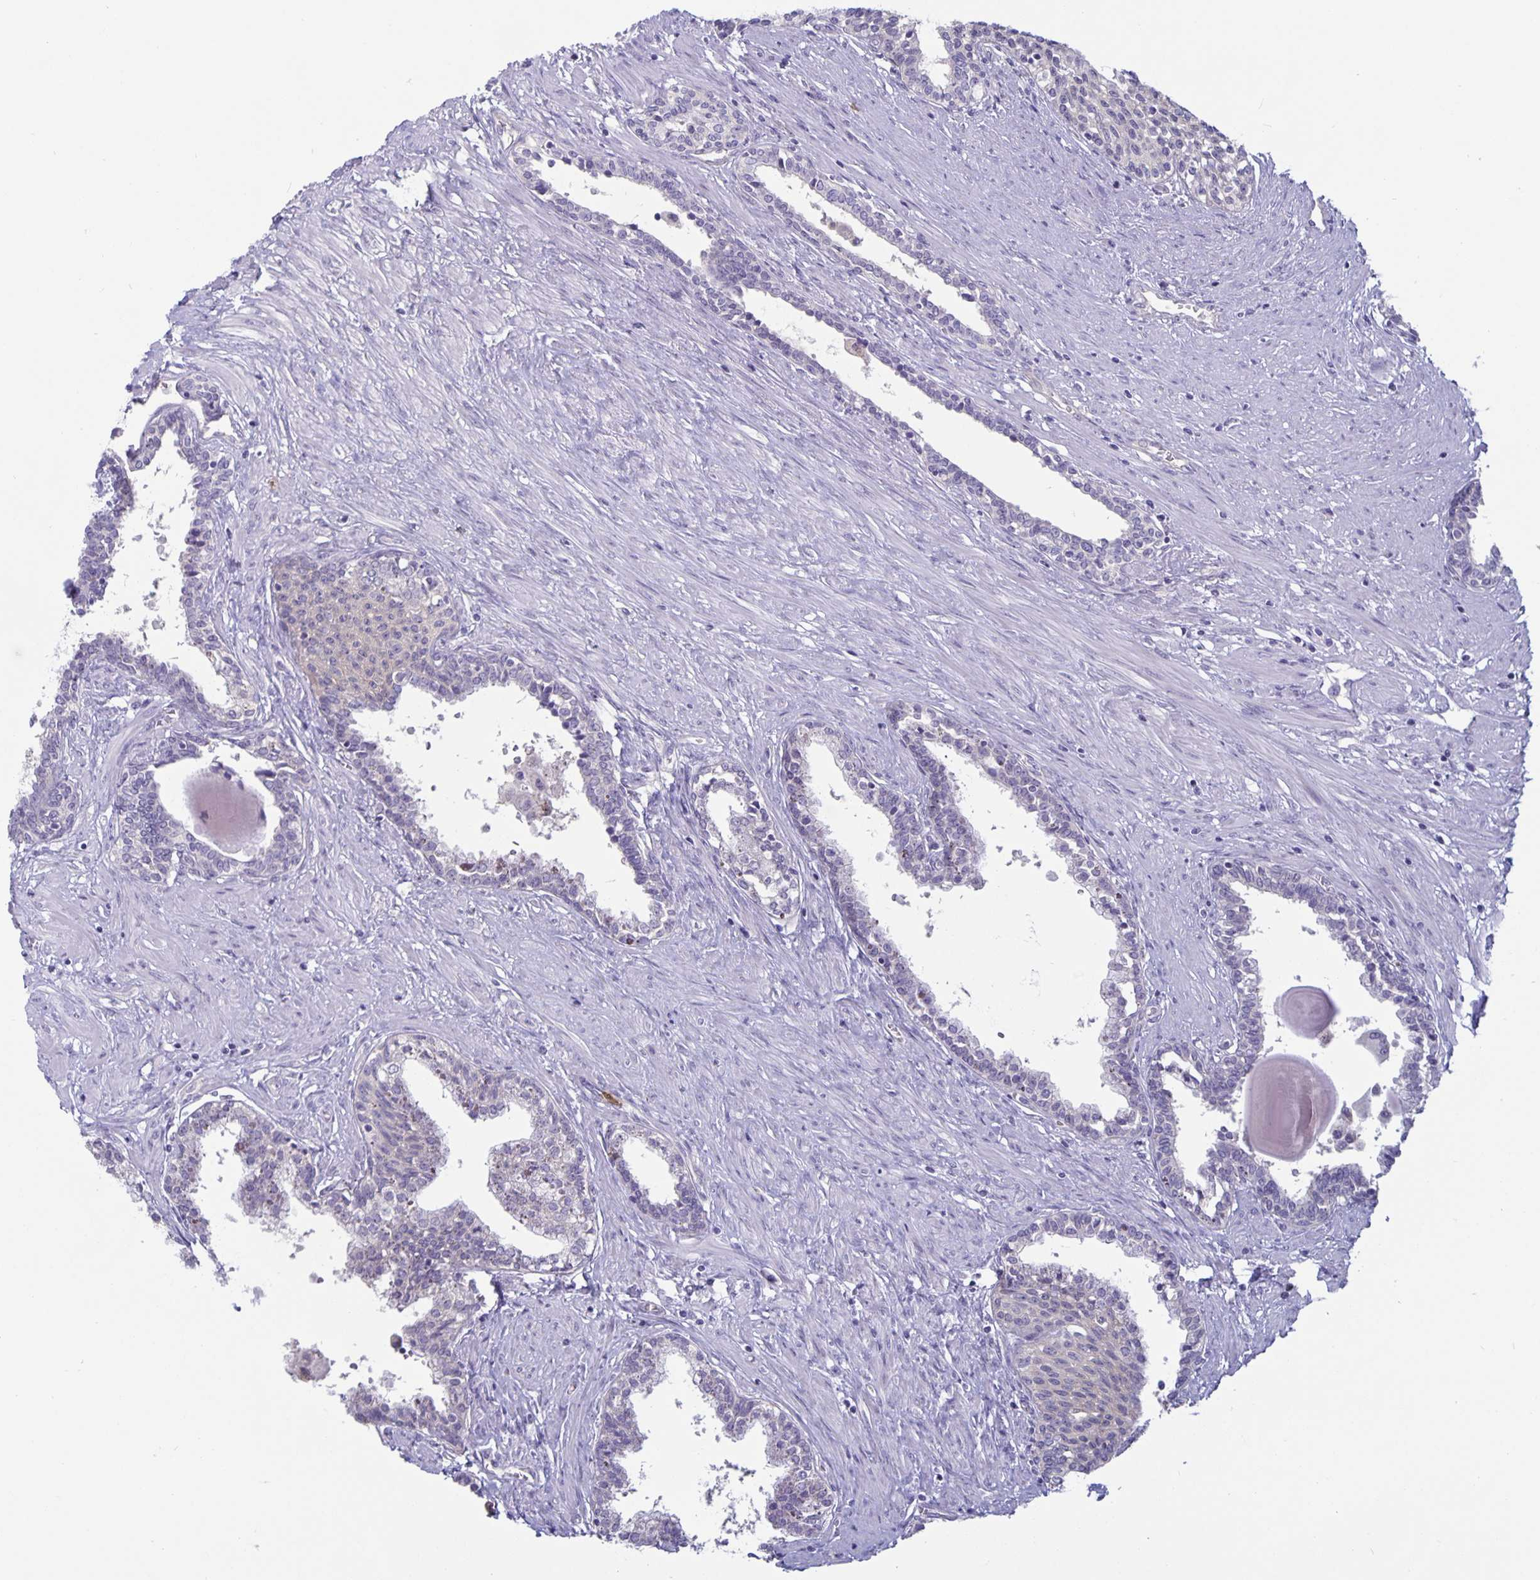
{"staining": {"intensity": "negative", "quantity": "none", "location": "none"}, "tissue": "prostate", "cell_type": "Glandular cells", "image_type": "normal", "snomed": [{"axis": "morphology", "description": "Normal tissue, NOS"}, {"axis": "topography", "description": "Prostate"}], "caption": "The histopathology image demonstrates no staining of glandular cells in unremarkable prostate. (DAB (3,3'-diaminobenzidine) immunohistochemistry with hematoxylin counter stain).", "gene": "PLCB3", "patient": {"sex": "male", "age": 55}}